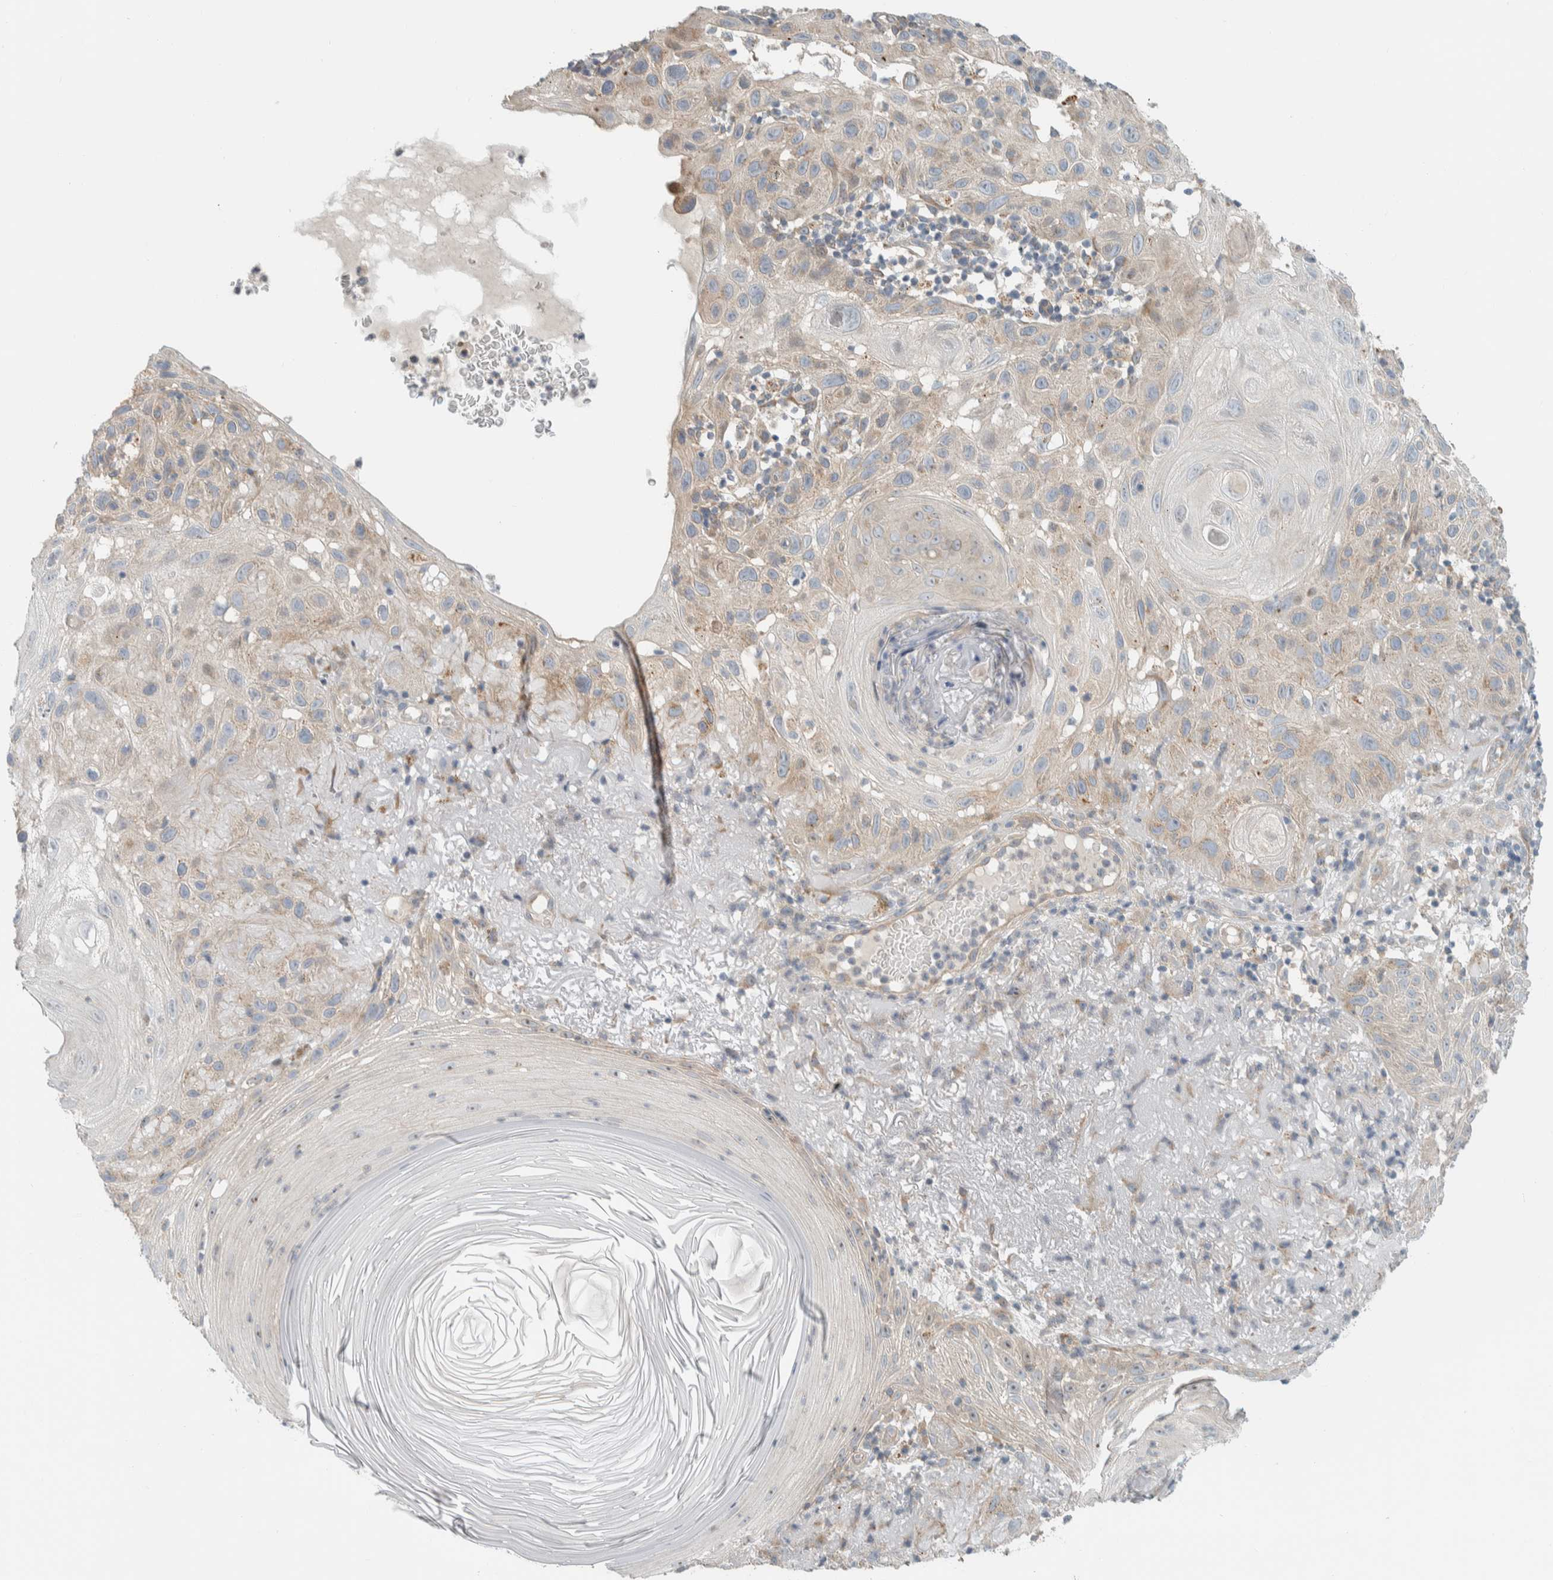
{"staining": {"intensity": "weak", "quantity": "25%-75%", "location": "cytoplasmic/membranous"}, "tissue": "skin cancer", "cell_type": "Tumor cells", "image_type": "cancer", "snomed": [{"axis": "morphology", "description": "Squamous cell carcinoma, NOS"}, {"axis": "topography", "description": "Skin"}], "caption": "Squamous cell carcinoma (skin) tissue reveals weak cytoplasmic/membranous staining in about 25%-75% of tumor cells The staining is performed using DAB (3,3'-diaminobenzidine) brown chromogen to label protein expression. The nuclei are counter-stained blue using hematoxylin.", "gene": "HGS", "patient": {"sex": "female", "age": 96}}